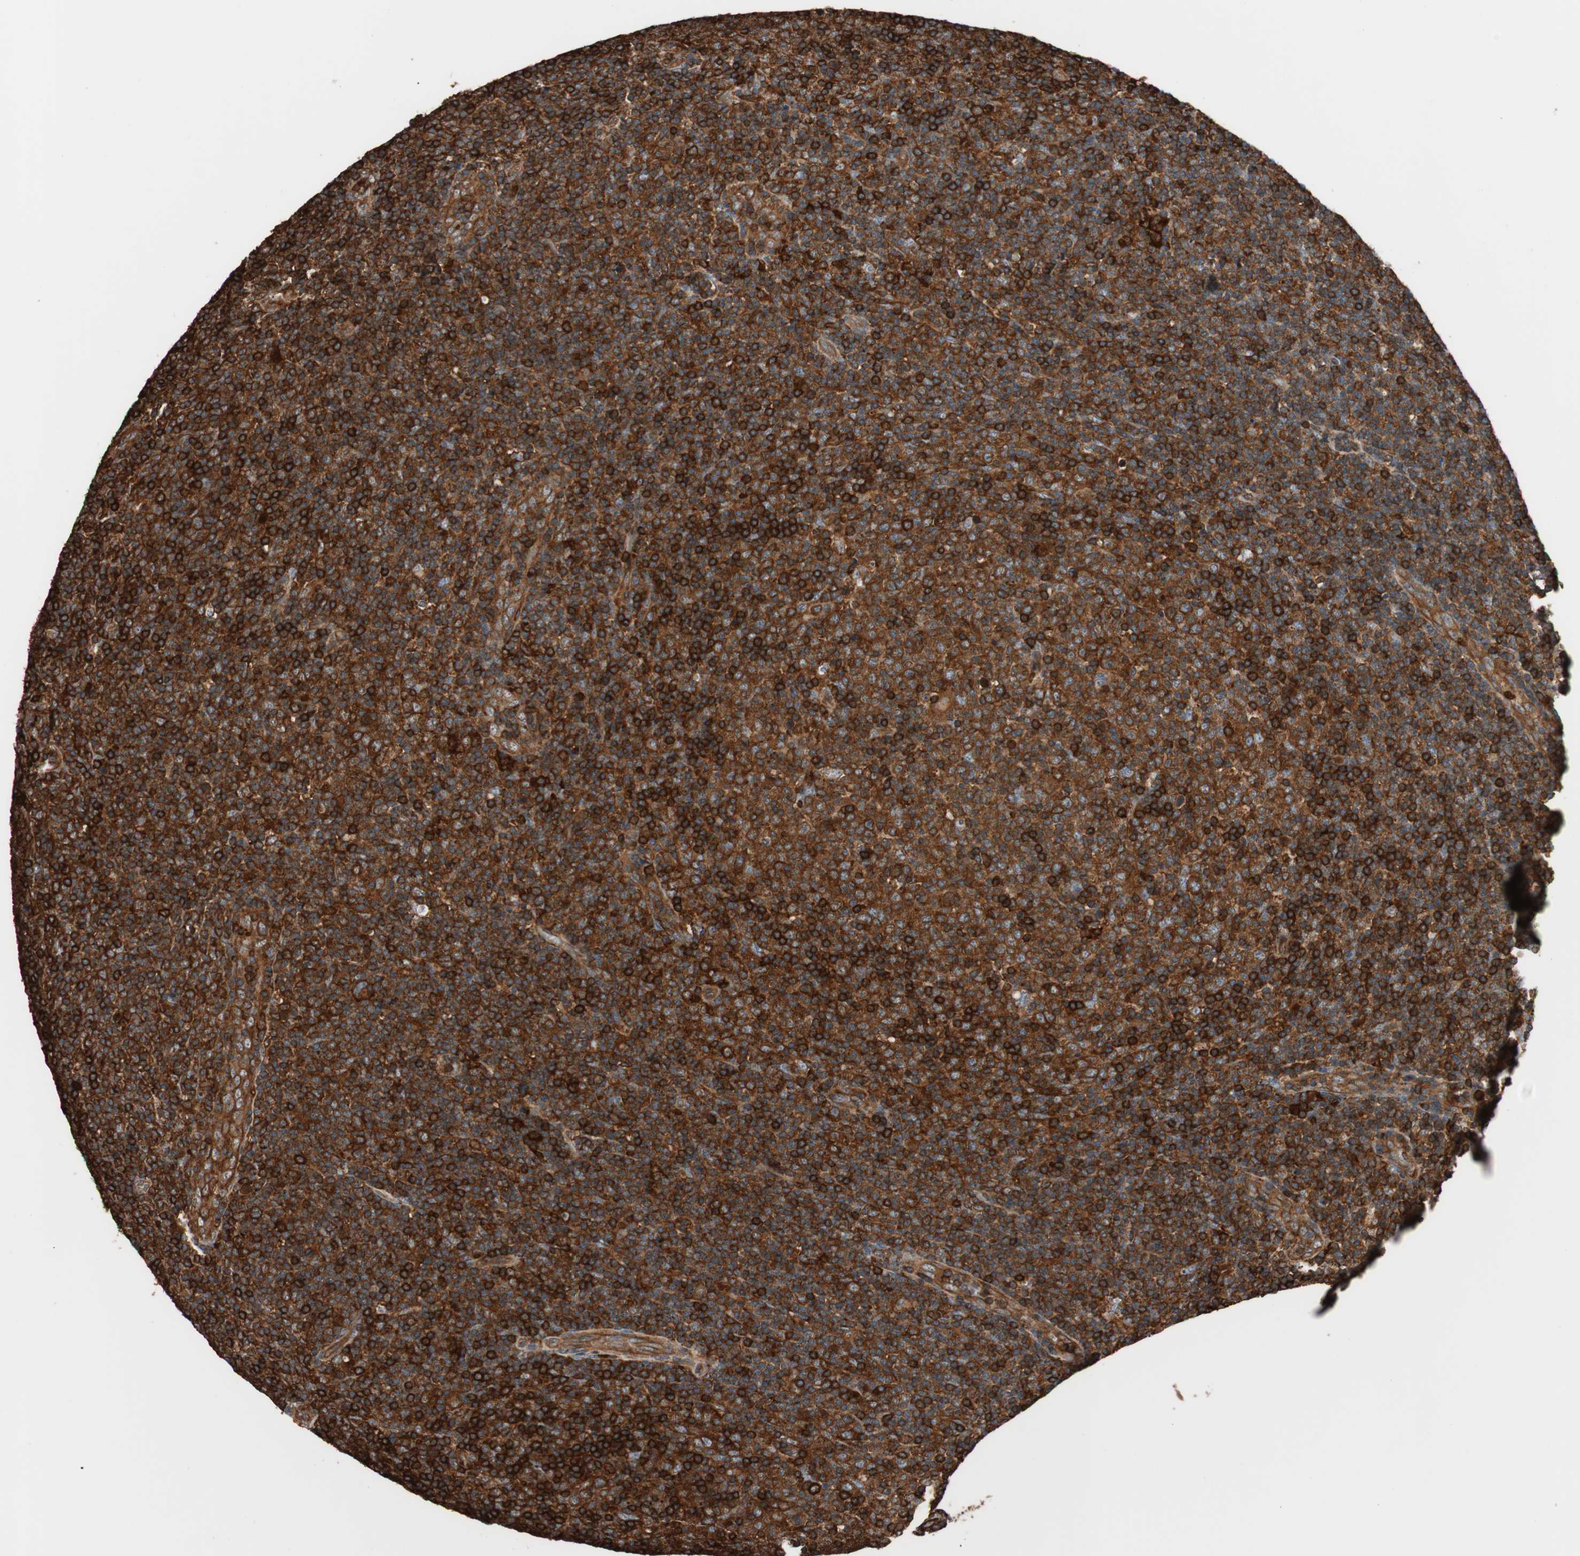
{"staining": {"intensity": "strong", "quantity": ">75%", "location": "cytoplasmic/membranous"}, "tissue": "lymphoma", "cell_type": "Tumor cells", "image_type": "cancer", "snomed": [{"axis": "morphology", "description": "Malignant lymphoma, non-Hodgkin's type, Low grade"}, {"axis": "topography", "description": "Lymph node"}], "caption": "Brown immunohistochemical staining in low-grade malignant lymphoma, non-Hodgkin's type reveals strong cytoplasmic/membranous expression in approximately >75% of tumor cells.", "gene": "VASP", "patient": {"sex": "male", "age": 70}}